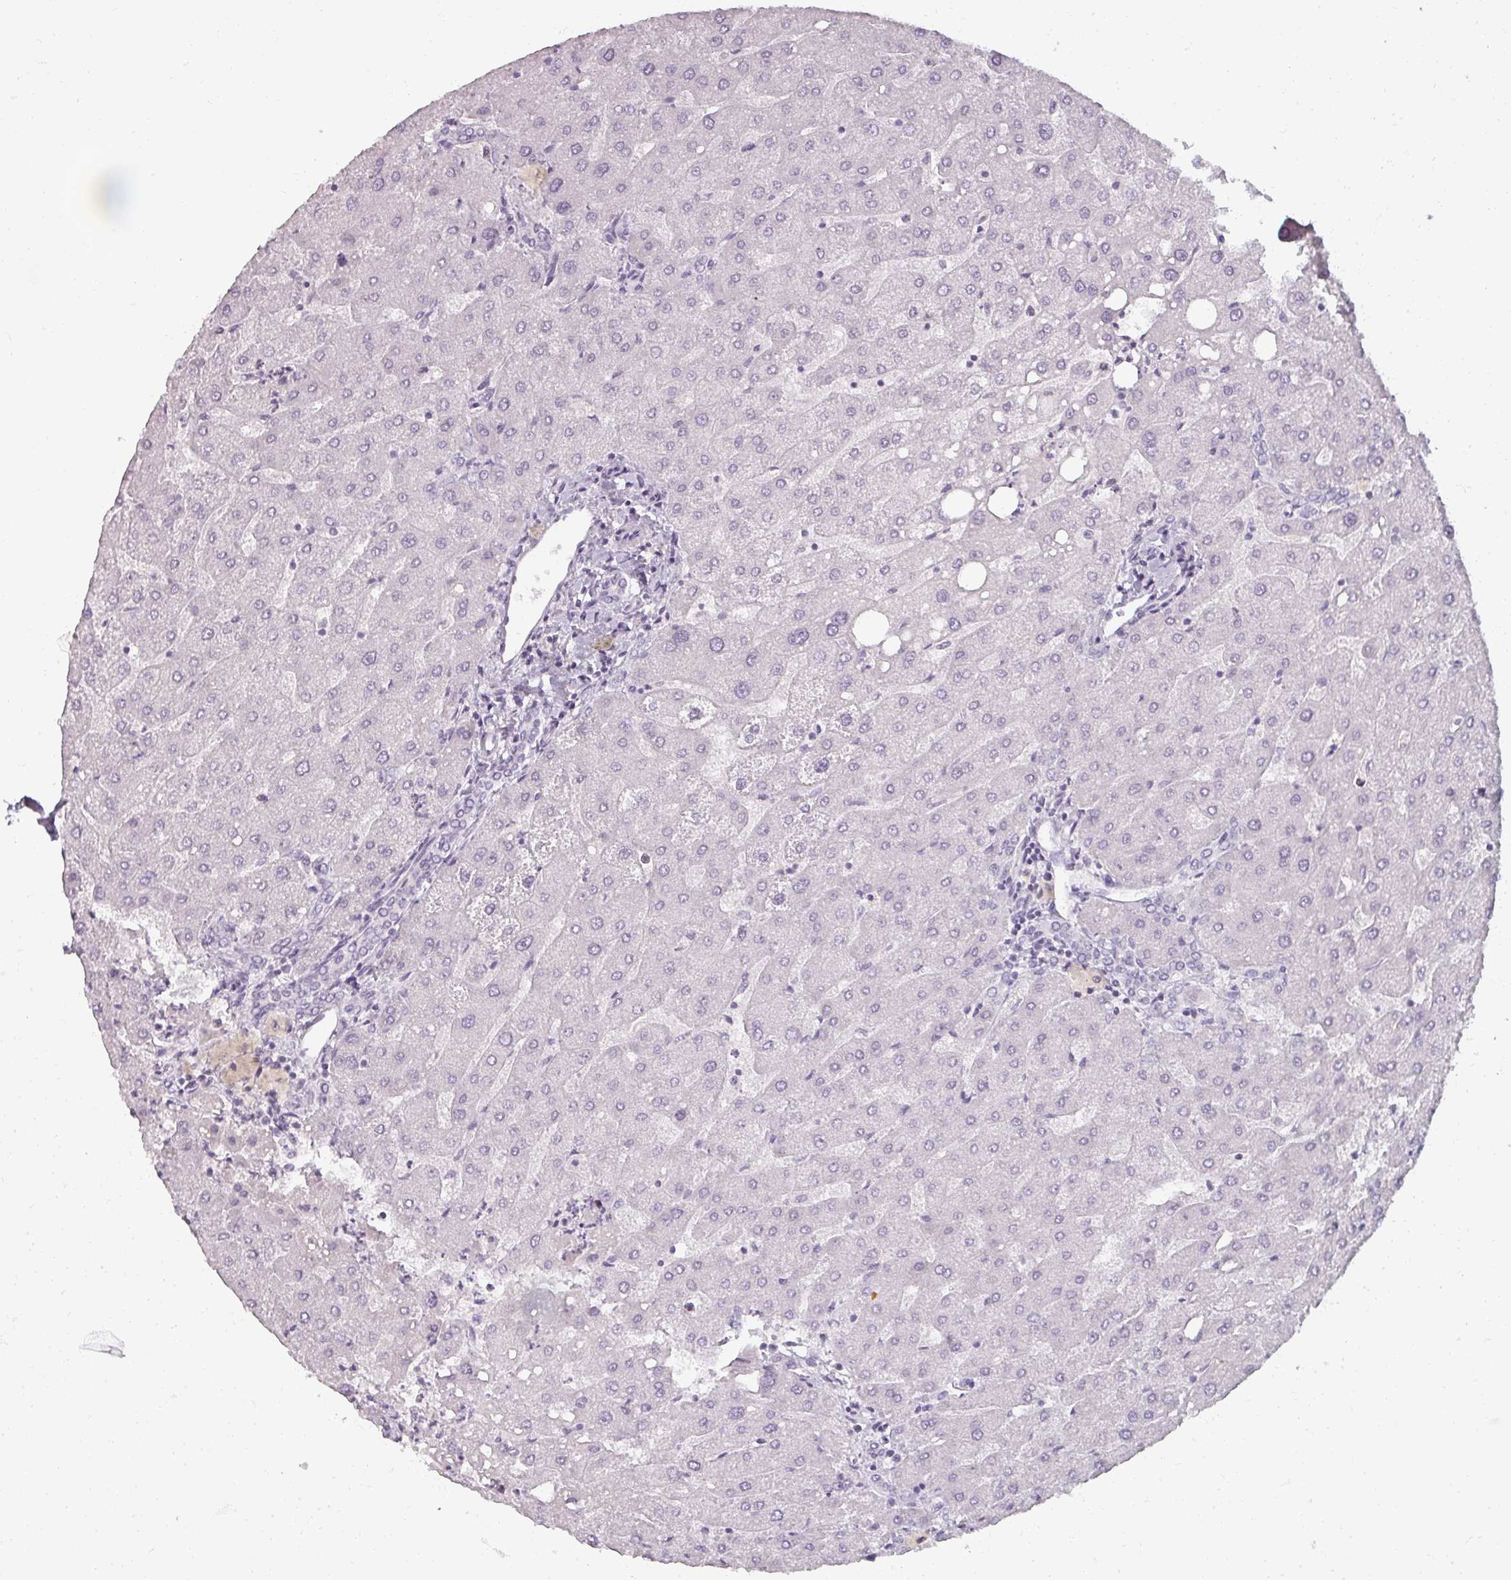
{"staining": {"intensity": "negative", "quantity": "none", "location": "none"}, "tissue": "liver", "cell_type": "Cholangiocytes", "image_type": "normal", "snomed": [{"axis": "morphology", "description": "Normal tissue, NOS"}, {"axis": "topography", "description": "Liver"}], "caption": "Cholangiocytes show no significant protein expression in unremarkable liver. (DAB (3,3'-diaminobenzidine) IHC visualized using brightfield microscopy, high magnification).", "gene": "REG3A", "patient": {"sex": "male", "age": 67}}